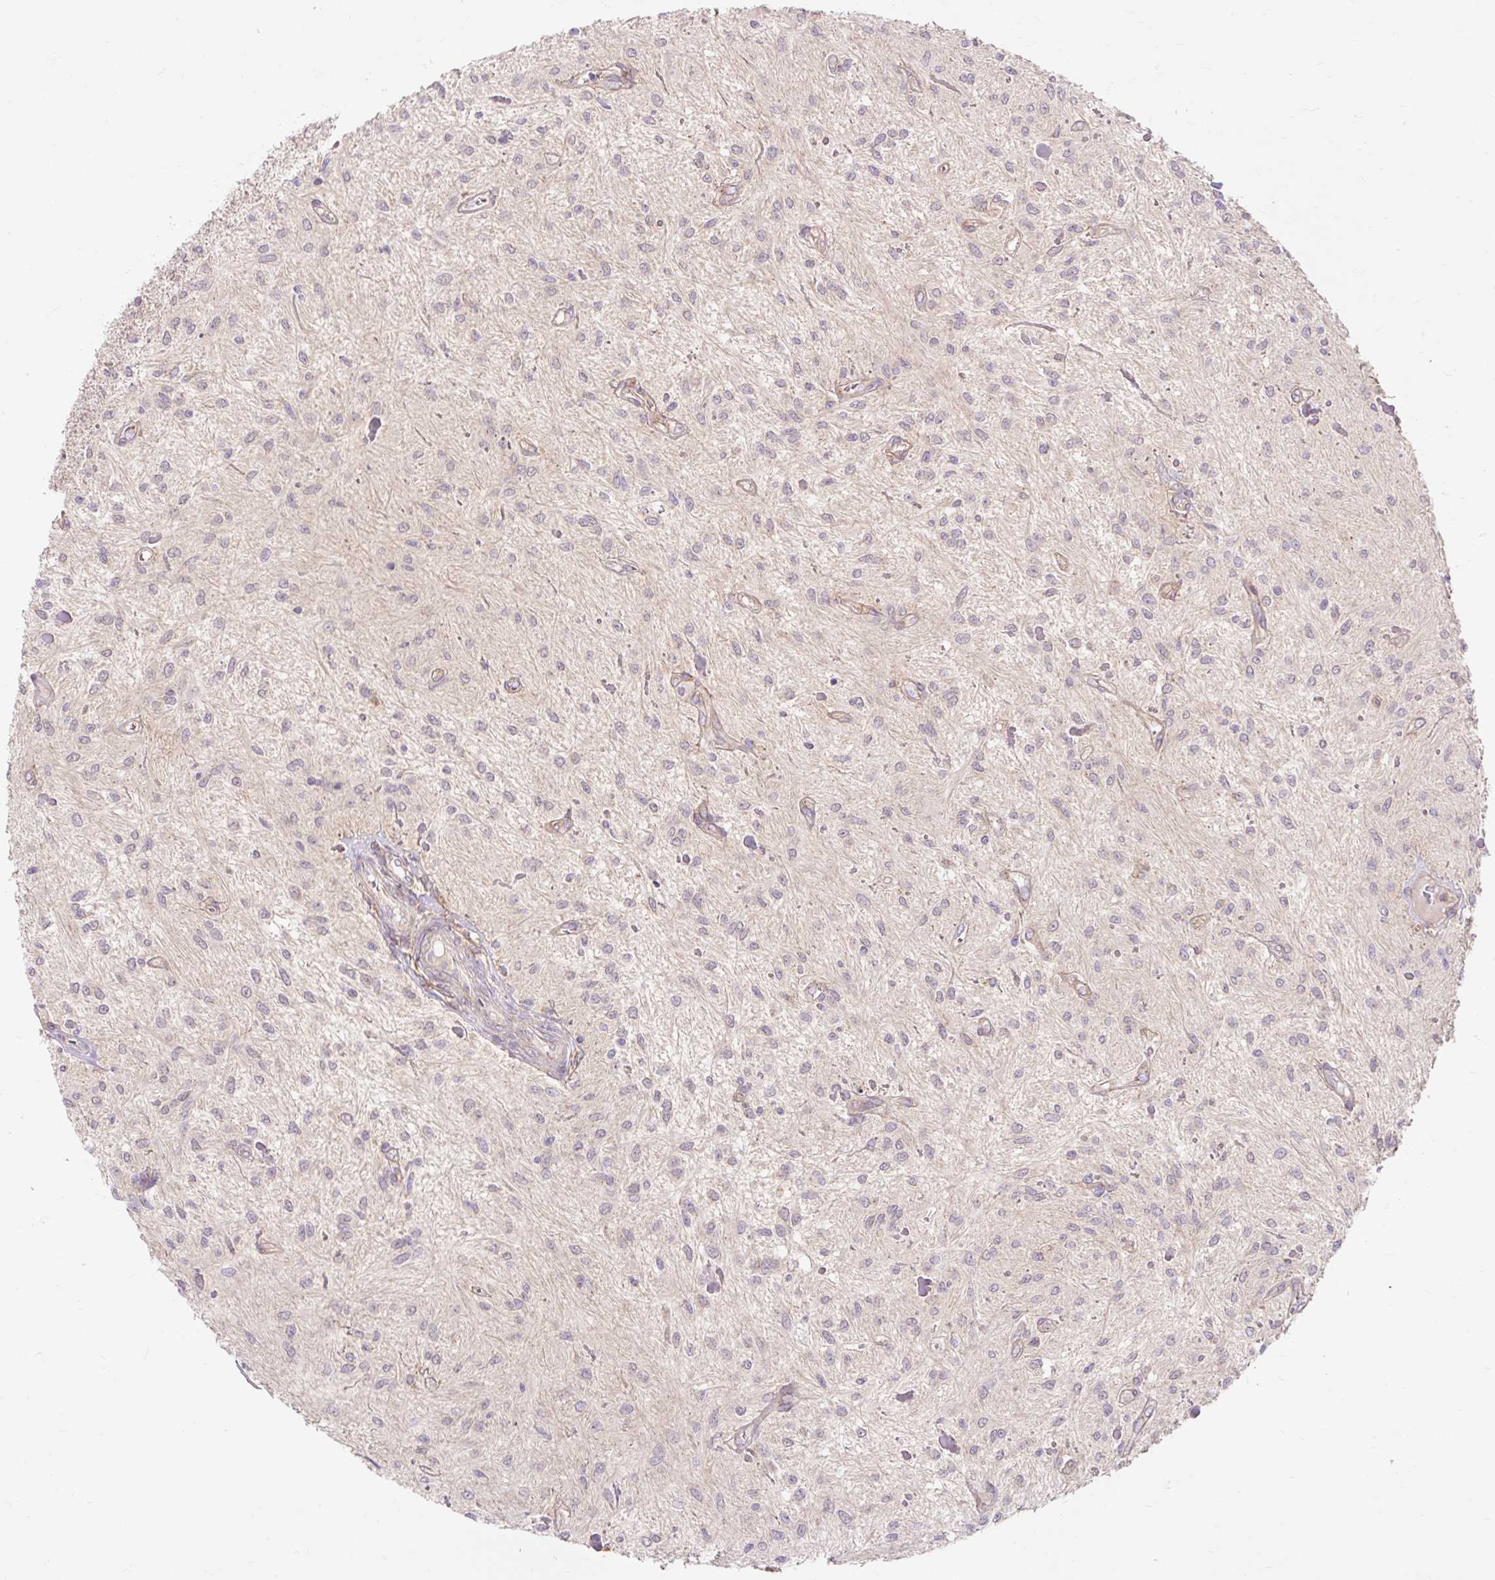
{"staining": {"intensity": "negative", "quantity": "none", "location": "none"}, "tissue": "glioma", "cell_type": "Tumor cells", "image_type": "cancer", "snomed": [{"axis": "morphology", "description": "Glioma, malignant, Low grade"}, {"axis": "topography", "description": "Cerebellum"}], "caption": "IHC of malignant low-grade glioma reveals no positivity in tumor cells.", "gene": "TRIAP1", "patient": {"sex": "female", "age": 14}}